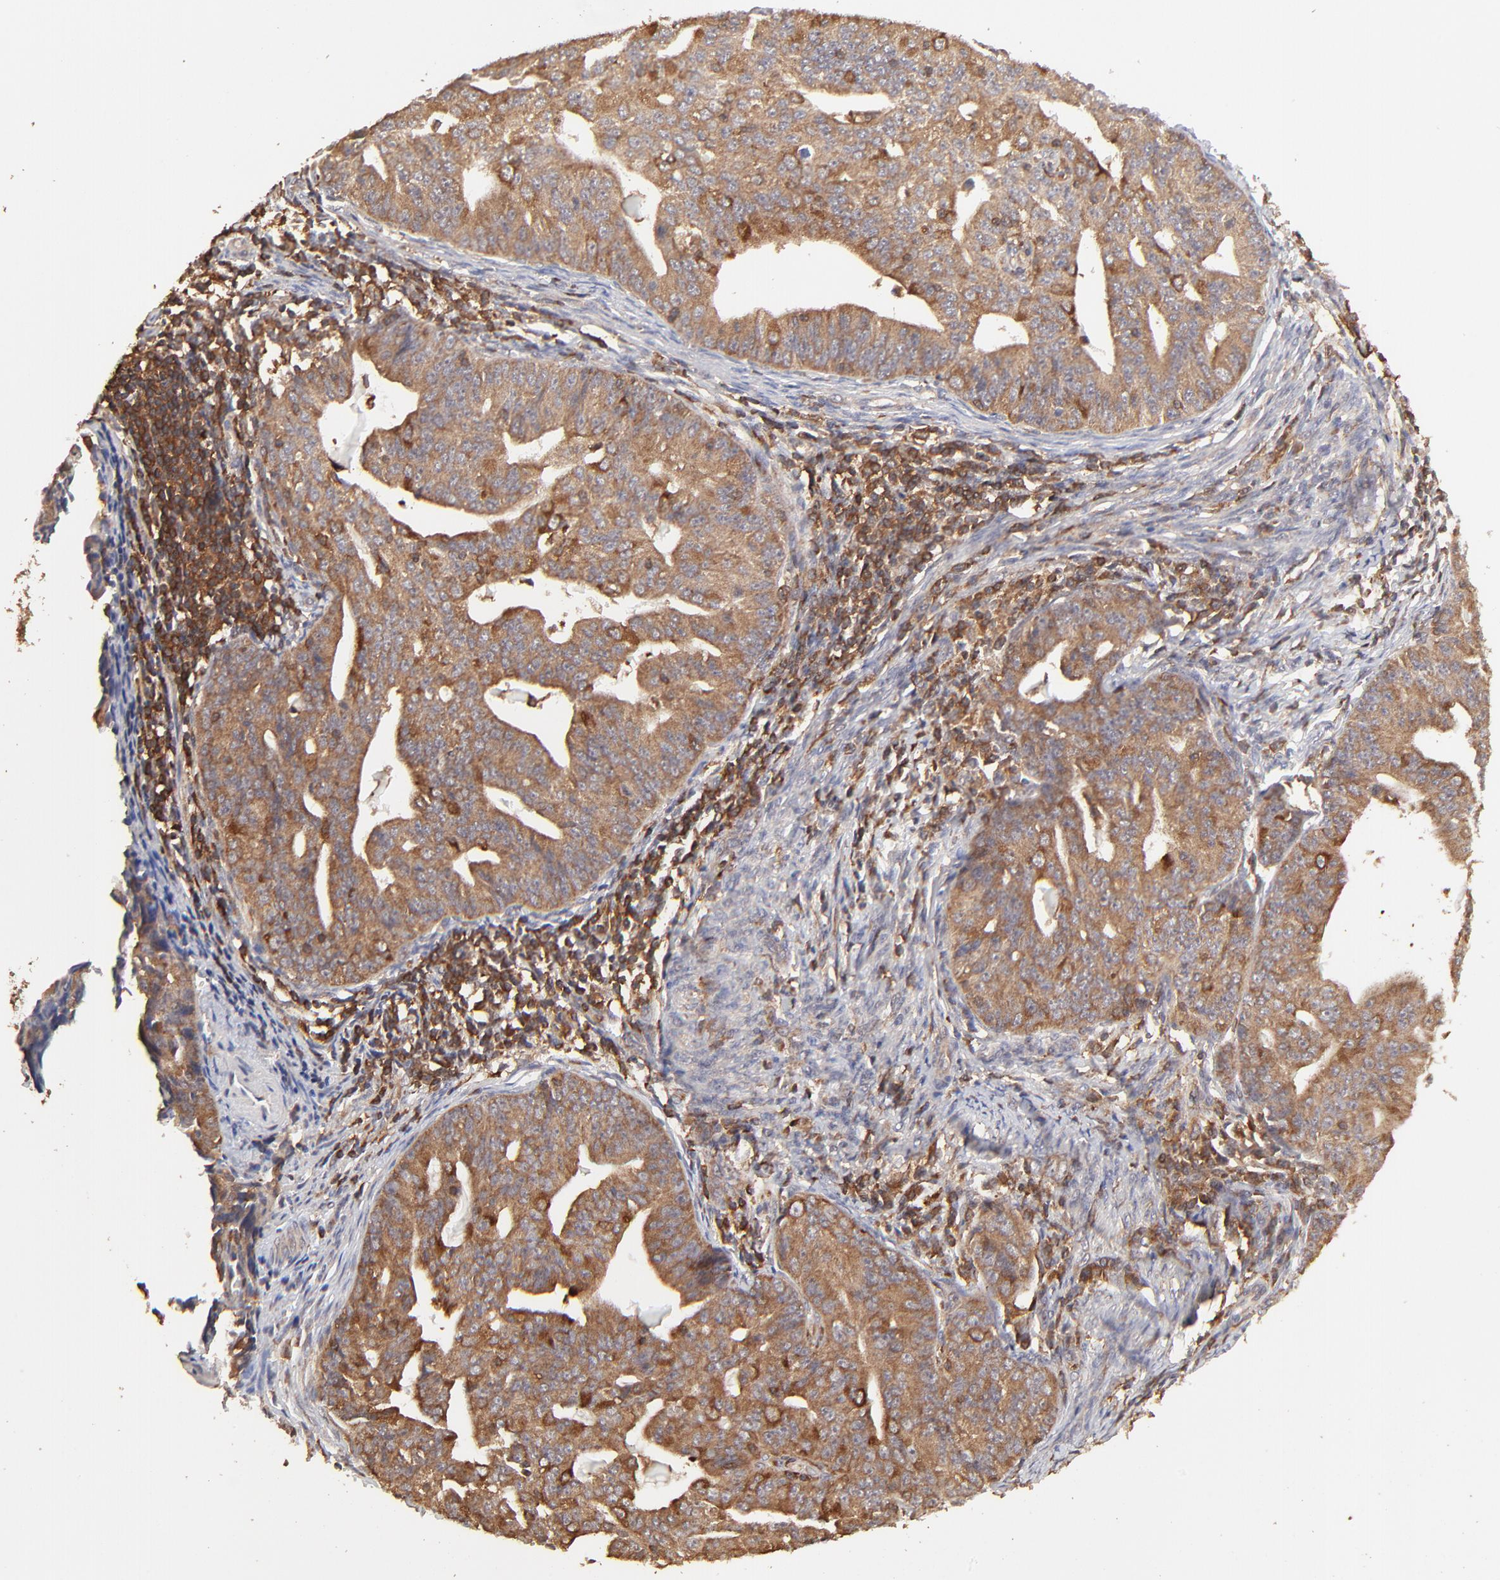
{"staining": {"intensity": "moderate", "quantity": ">75%", "location": "cytoplasmic/membranous"}, "tissue": "endometrial cancer", "cell_type": "Tumor cells", "image_type": "cancer", "snomed": [{"axis": "morphology", "description": "Adenocarcinoma, NOS"}, {"axis": "topography", "description": "Endometrium"}], "caption": "Protein expression analysis of endometrial adenocarcinoma exhibits moderate cytoplasmic/membranous positivity in about >75% of tumor cells.", "gene": "STON2", "patient": {"sex": "female", "age": 56}}